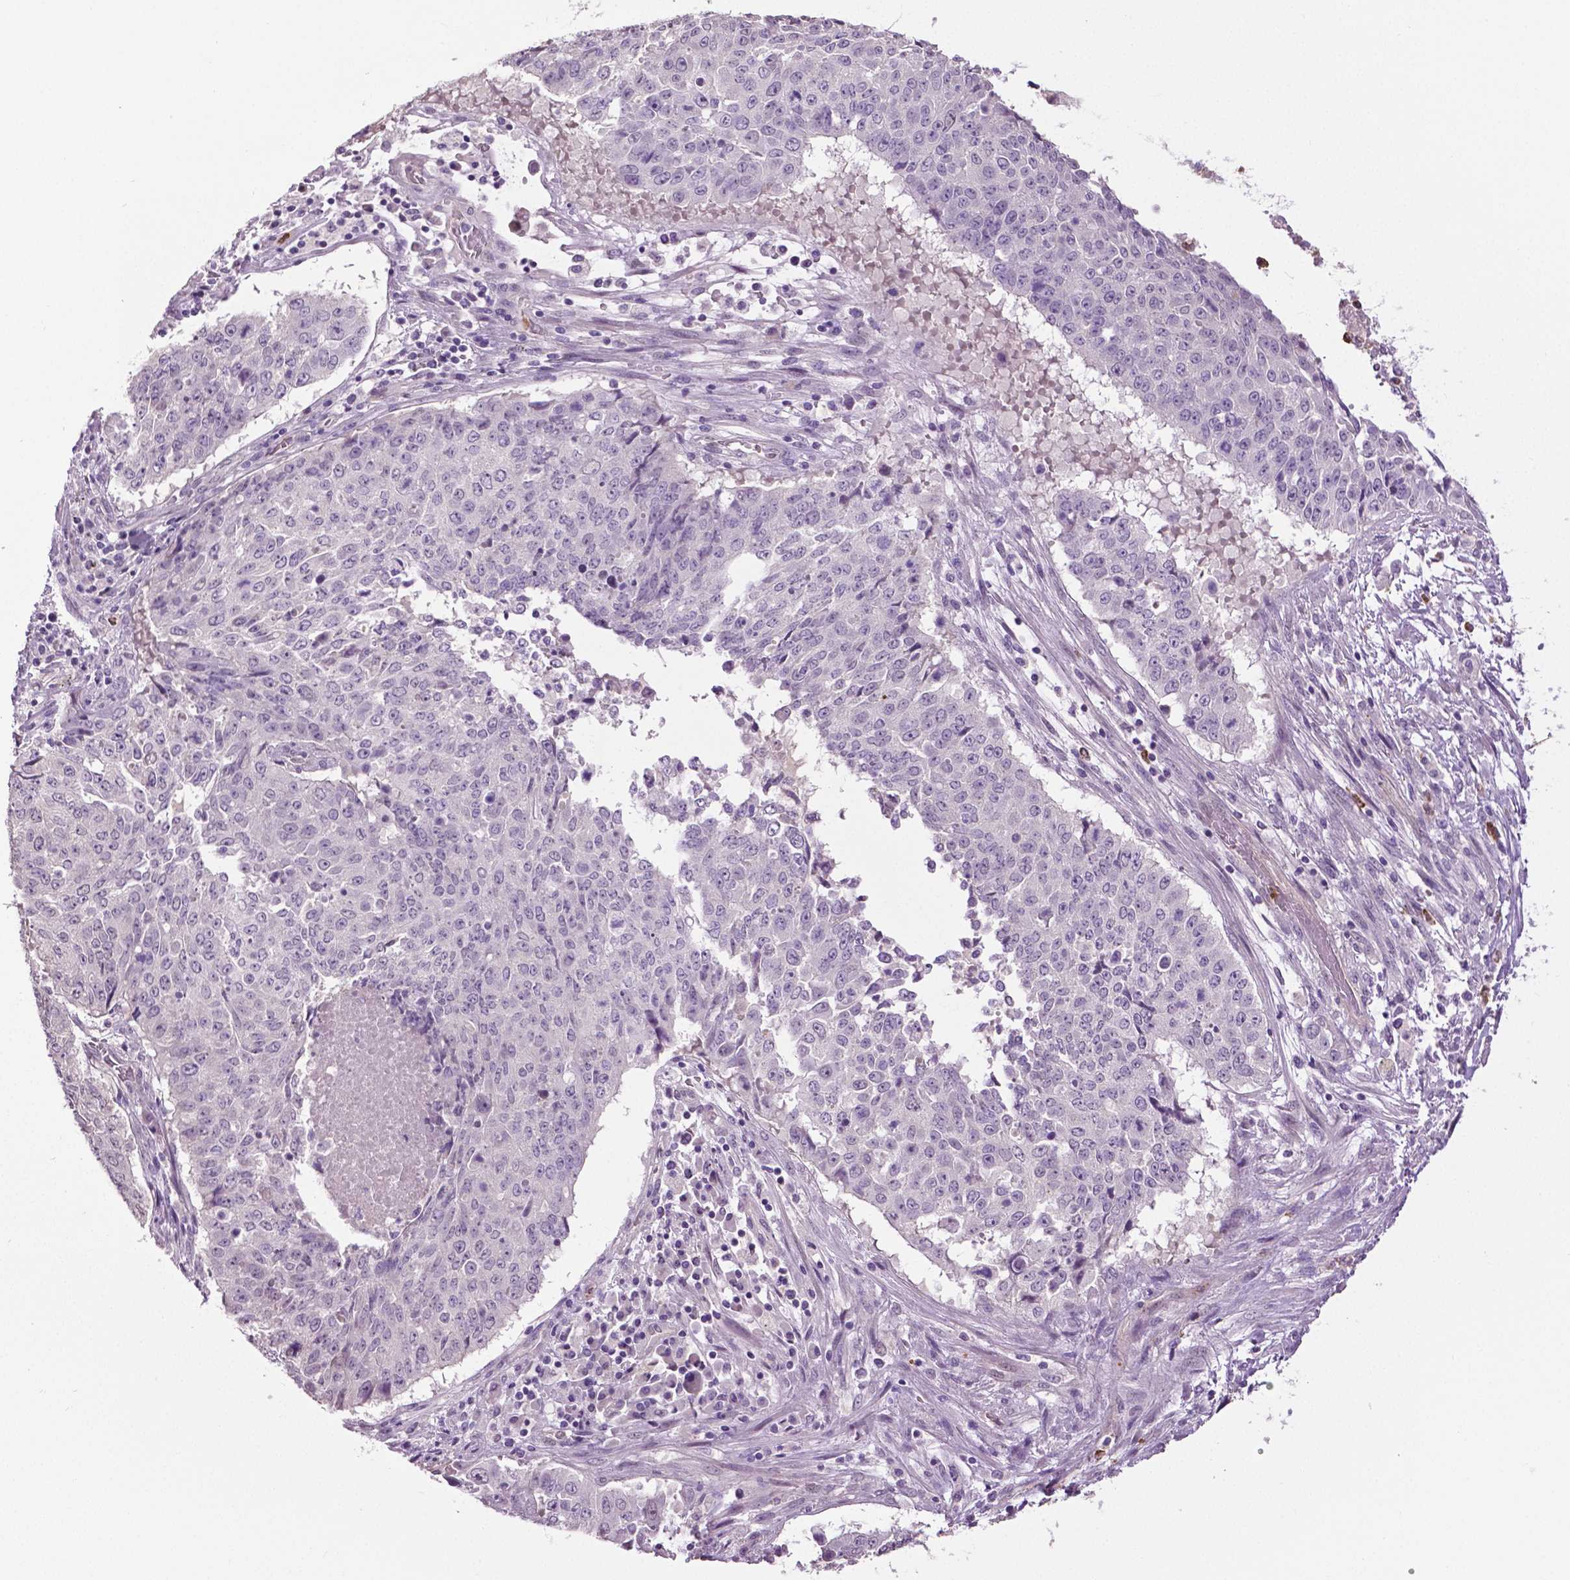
{"staining": {"intensity": "negative", "quantity": "none", "location": "none"}, "tissue": "lung cancer", "cell_type": "Tumor cells", "image_type": "cancer", "snomed": [{"axis": "morphology", "description": "Normal tissue, NOS"}, {"axis": "morphology", "description": "Squamous cell carcinoma, NOS"}, {"axis": "topography", "description": "Bronchus"}, {"axis": "topography", "description": "Lung"}], "caption": "This is a image of immunohistochemistry staining of lung cancer (squamous cell carcinoma), which shows no expression in tumor cells.", "gene": "PTPN5", "patient": {"sex": "male", "age": 64}}